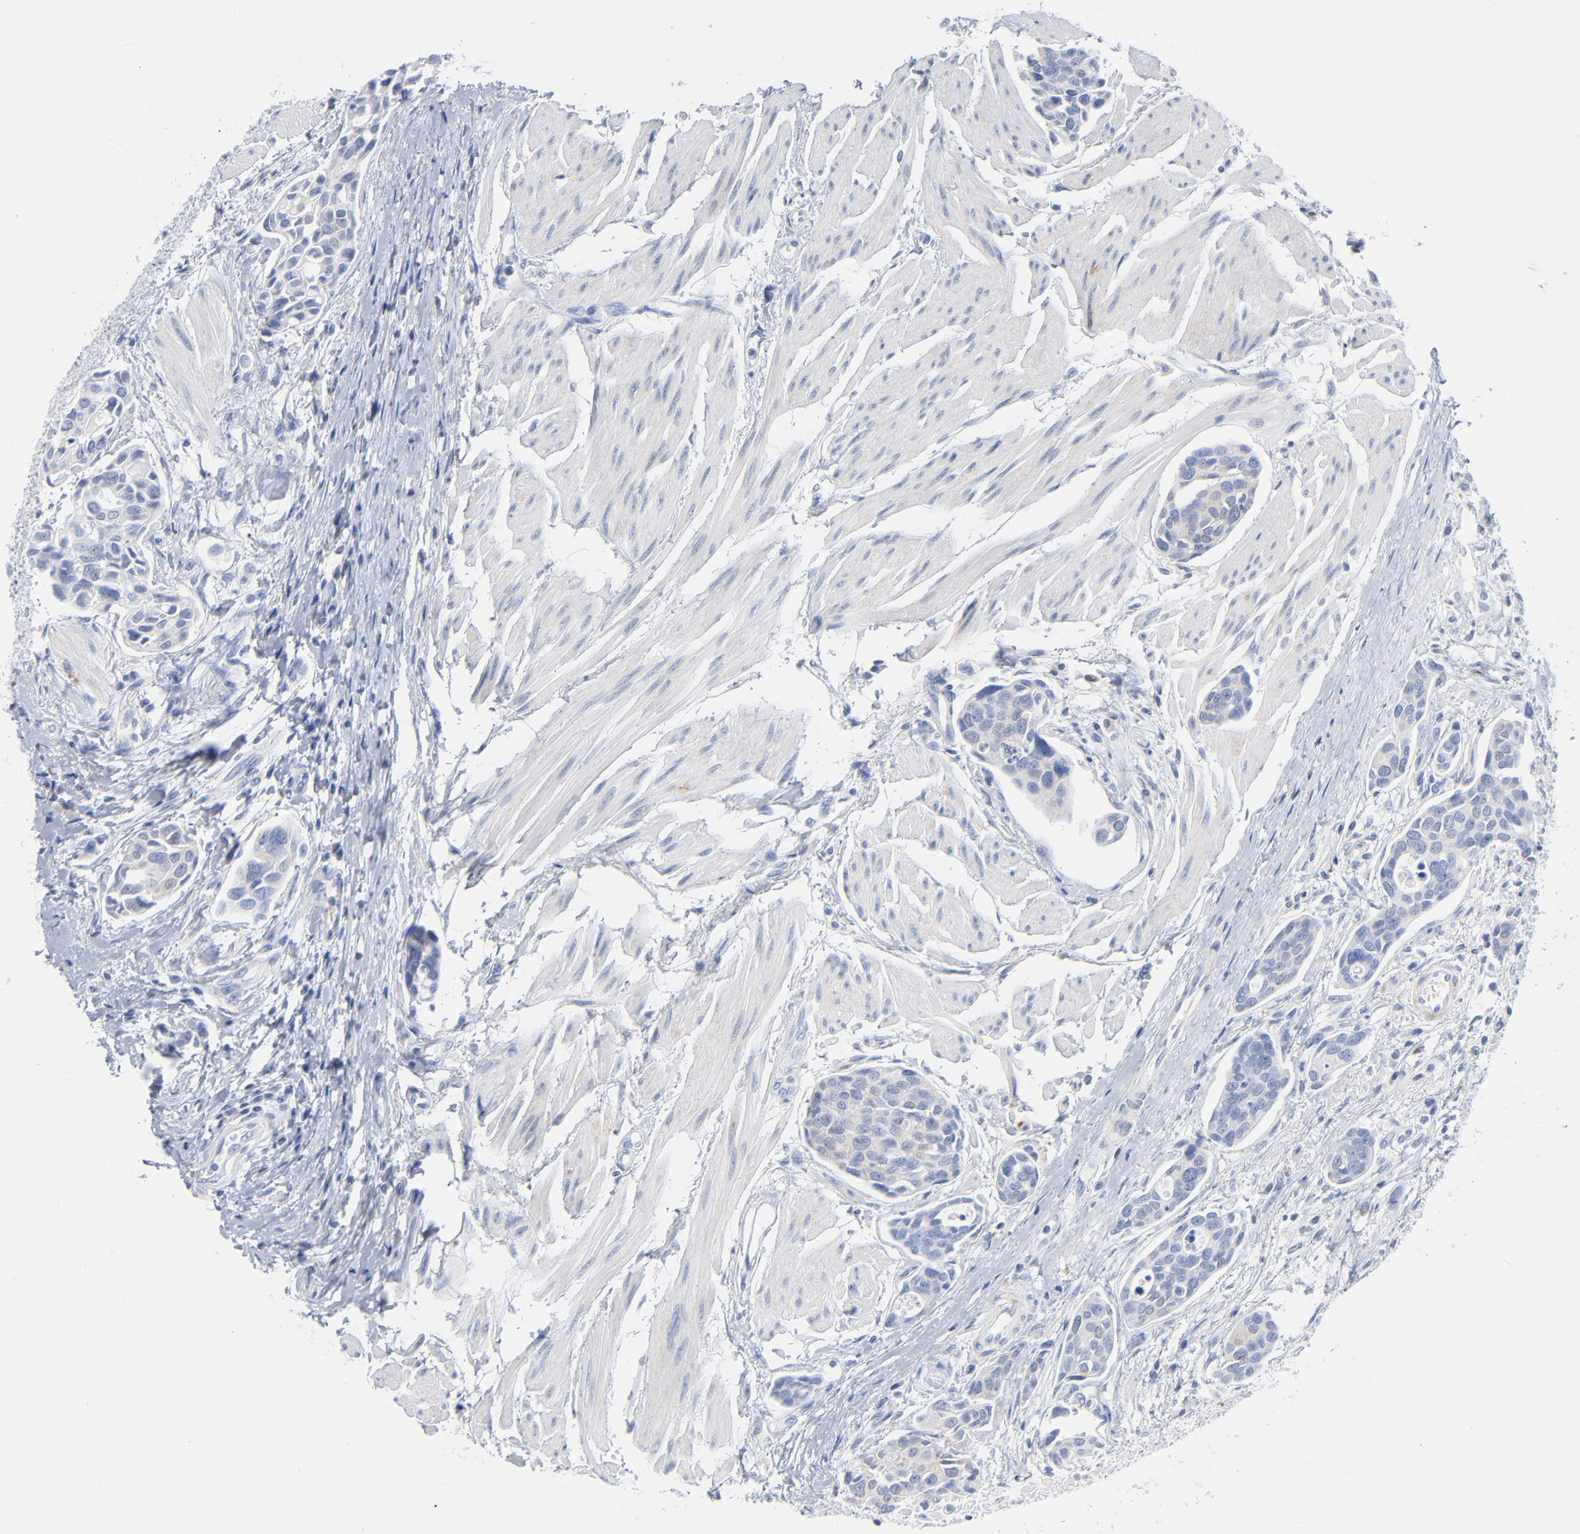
{"staining": {"intensity": "negative", "quantity": "none", "location": "none"}, "tissue": "urothelial cancer", "cell_type": "Tumor cells", "image_type": "cancer", "snomed": [{"axis": "morphology", "description": "Urothelial carcinoma, High grade"}, {"axis": "topography", "description": "Urinary bladder"}], "caption": "DAB immunohistochemical staining of urothelial cancer demonstrates no significant positivity in tumor cells. (DAB IHC visualized using brightfield microscopy, high magnification).", "gene": "CHCHD10", "patient": {"sex": "male", "age": 78}}